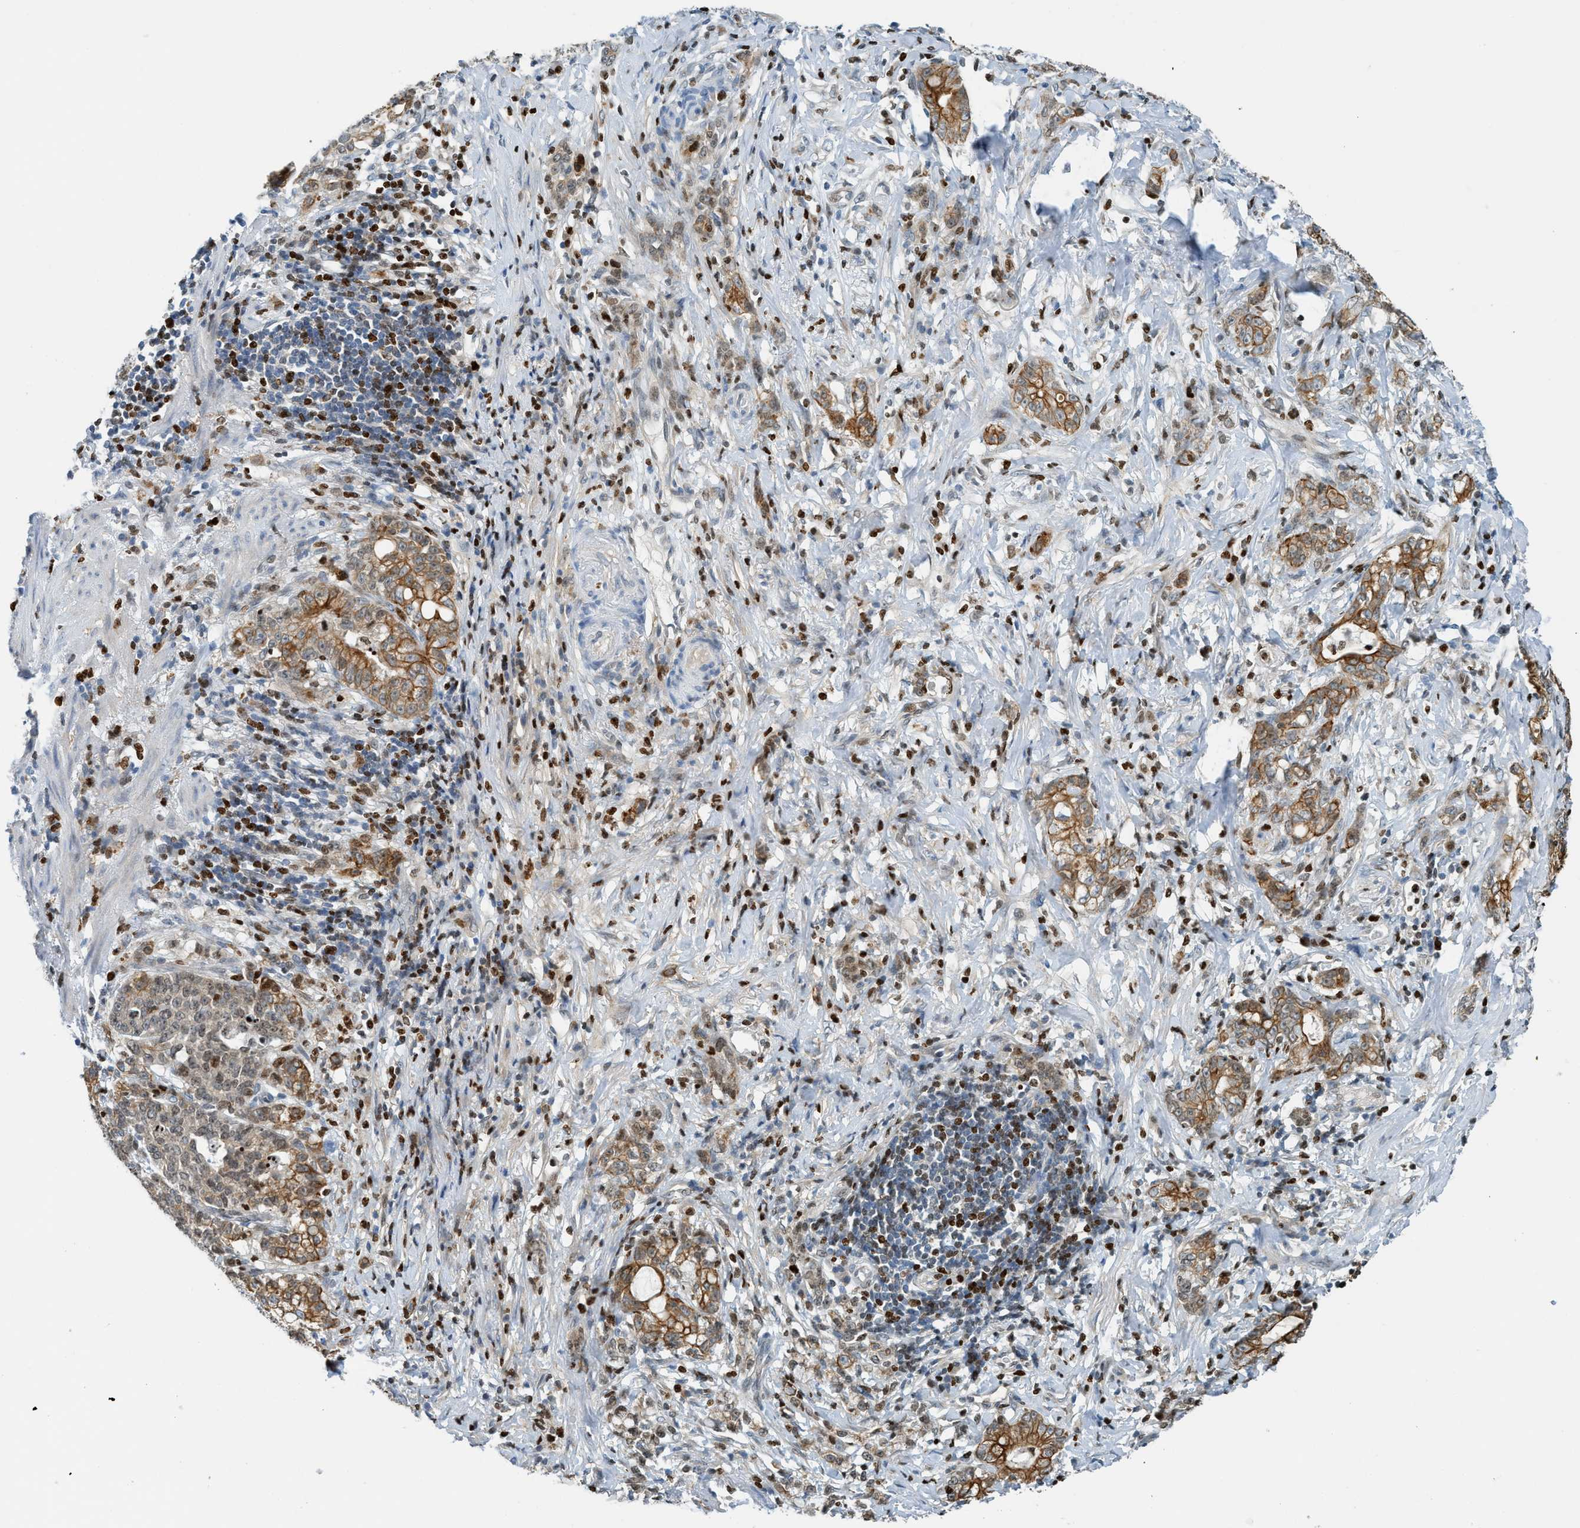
{"staining": {"intensity": "moderate", "quantity": "25%-75%", "location": "cytoplasmic/membranous"}, "tissue": "stomach cancer", "cell_type": "Tumor cells", "image_type": "cancer", "snomed": [{"axis": "morphology", "description": "Adenocarcinoma, NOS"}, {"axis": "topography", "description": "Stomach, lower"}], "caption": "This image displays immunohistochemistry (IHC) staining of stomach cancer, with medium moderate cytoplasmic/membranous staining in about 25%-75% of tumor cells.", "gene": "SH3D19", "patient": {"sex": "male", "age": 88}}